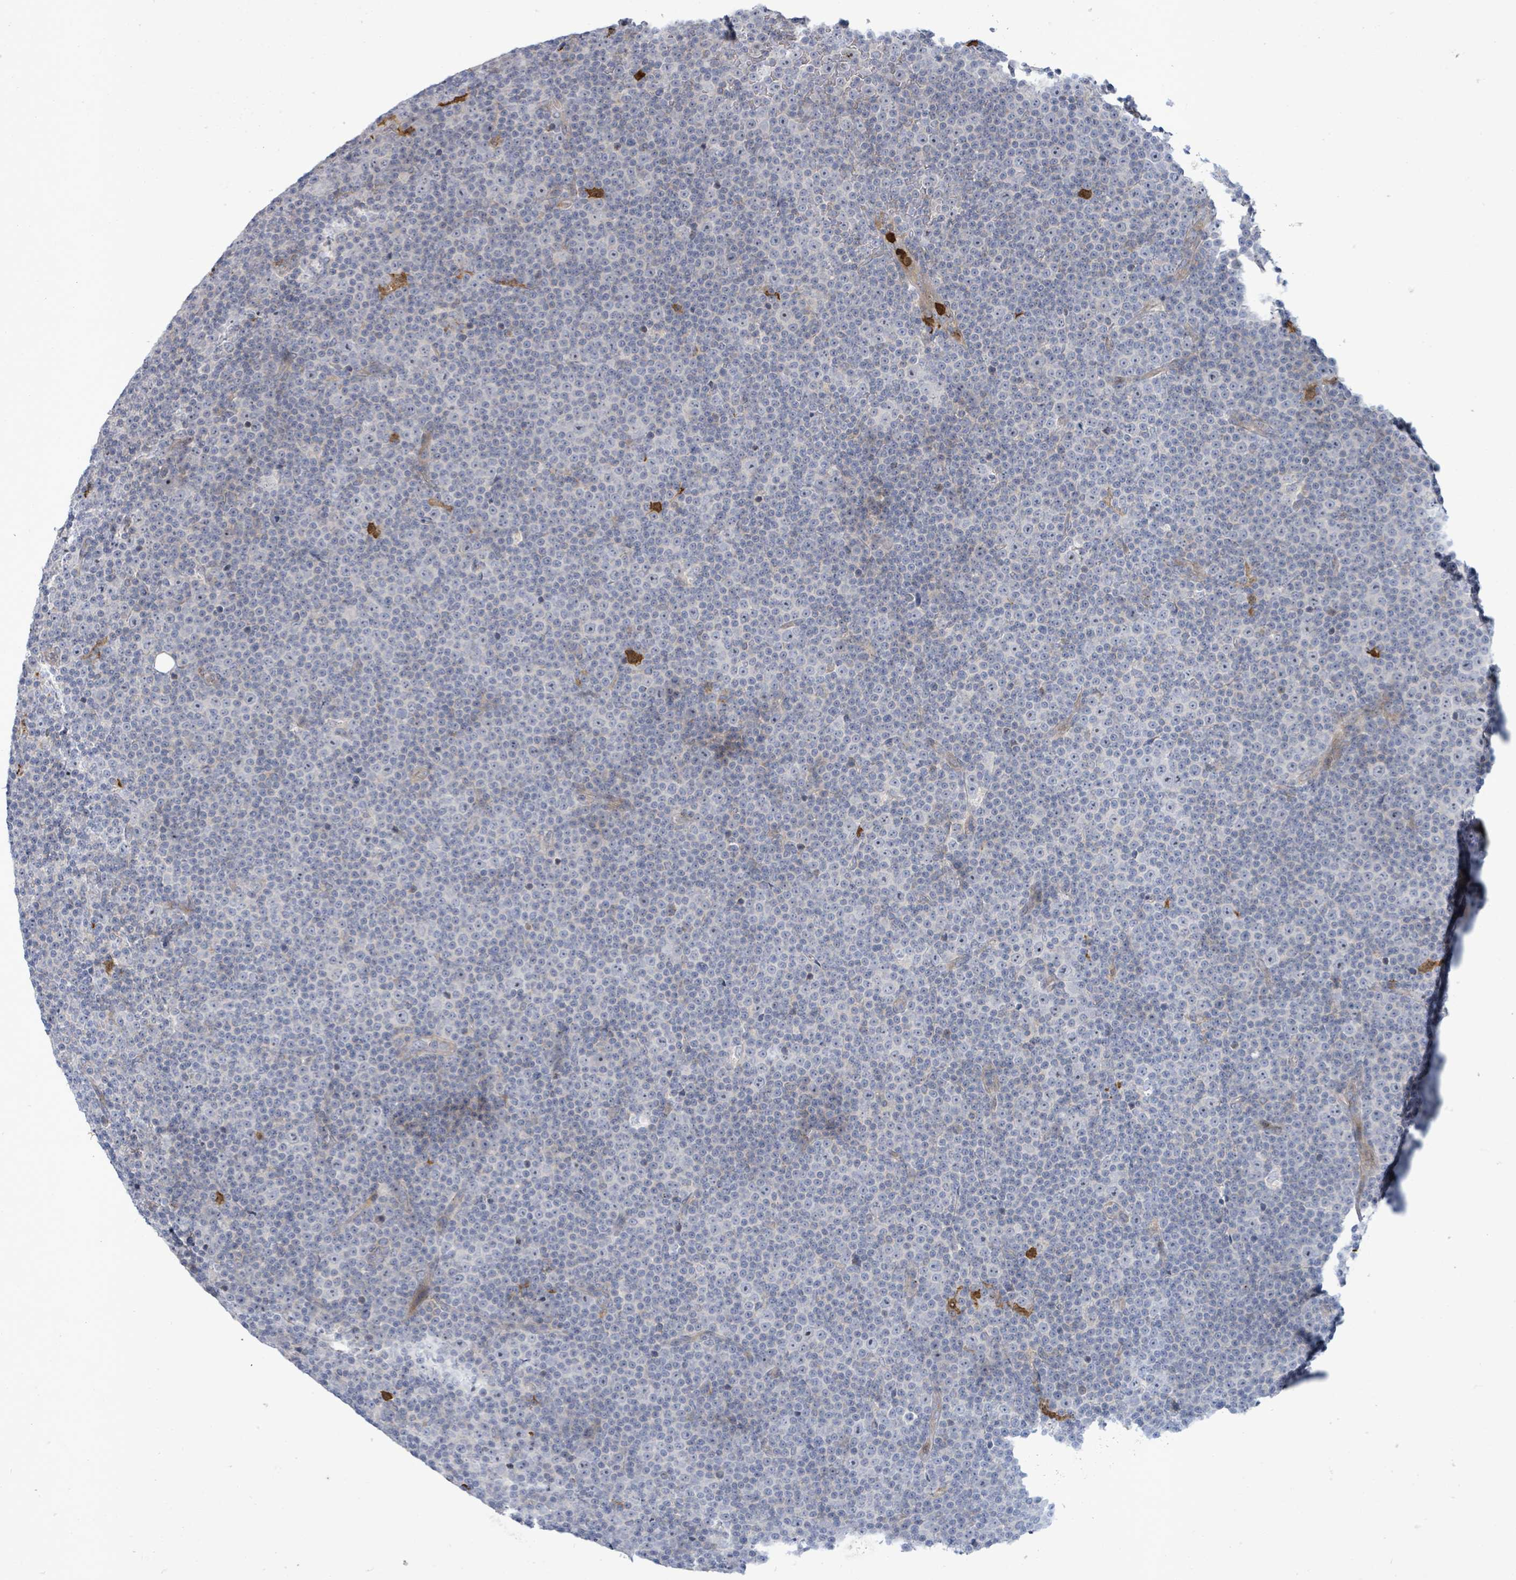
{"staining": {"intensity": "negative", "quantity": "none", "location": "none"}, "tissue": "lymphoma", "cell_type": "Tumor cells", "image_type": "cancer", "snomed": [{"axis": "morphology", "description": "Malignant lymphoma, non-Hodgkin's type, Low grade"}, {"axis": "topography", "description": "Lymph node"}], "caption": "Tumor cells are negative for protein expression in human lymphoma. (Brightfield microscopy of DAB immunohistochemistry at high magnification).", "gene": "FAM210A", "patient": {"sex": "female", "age": 67}}